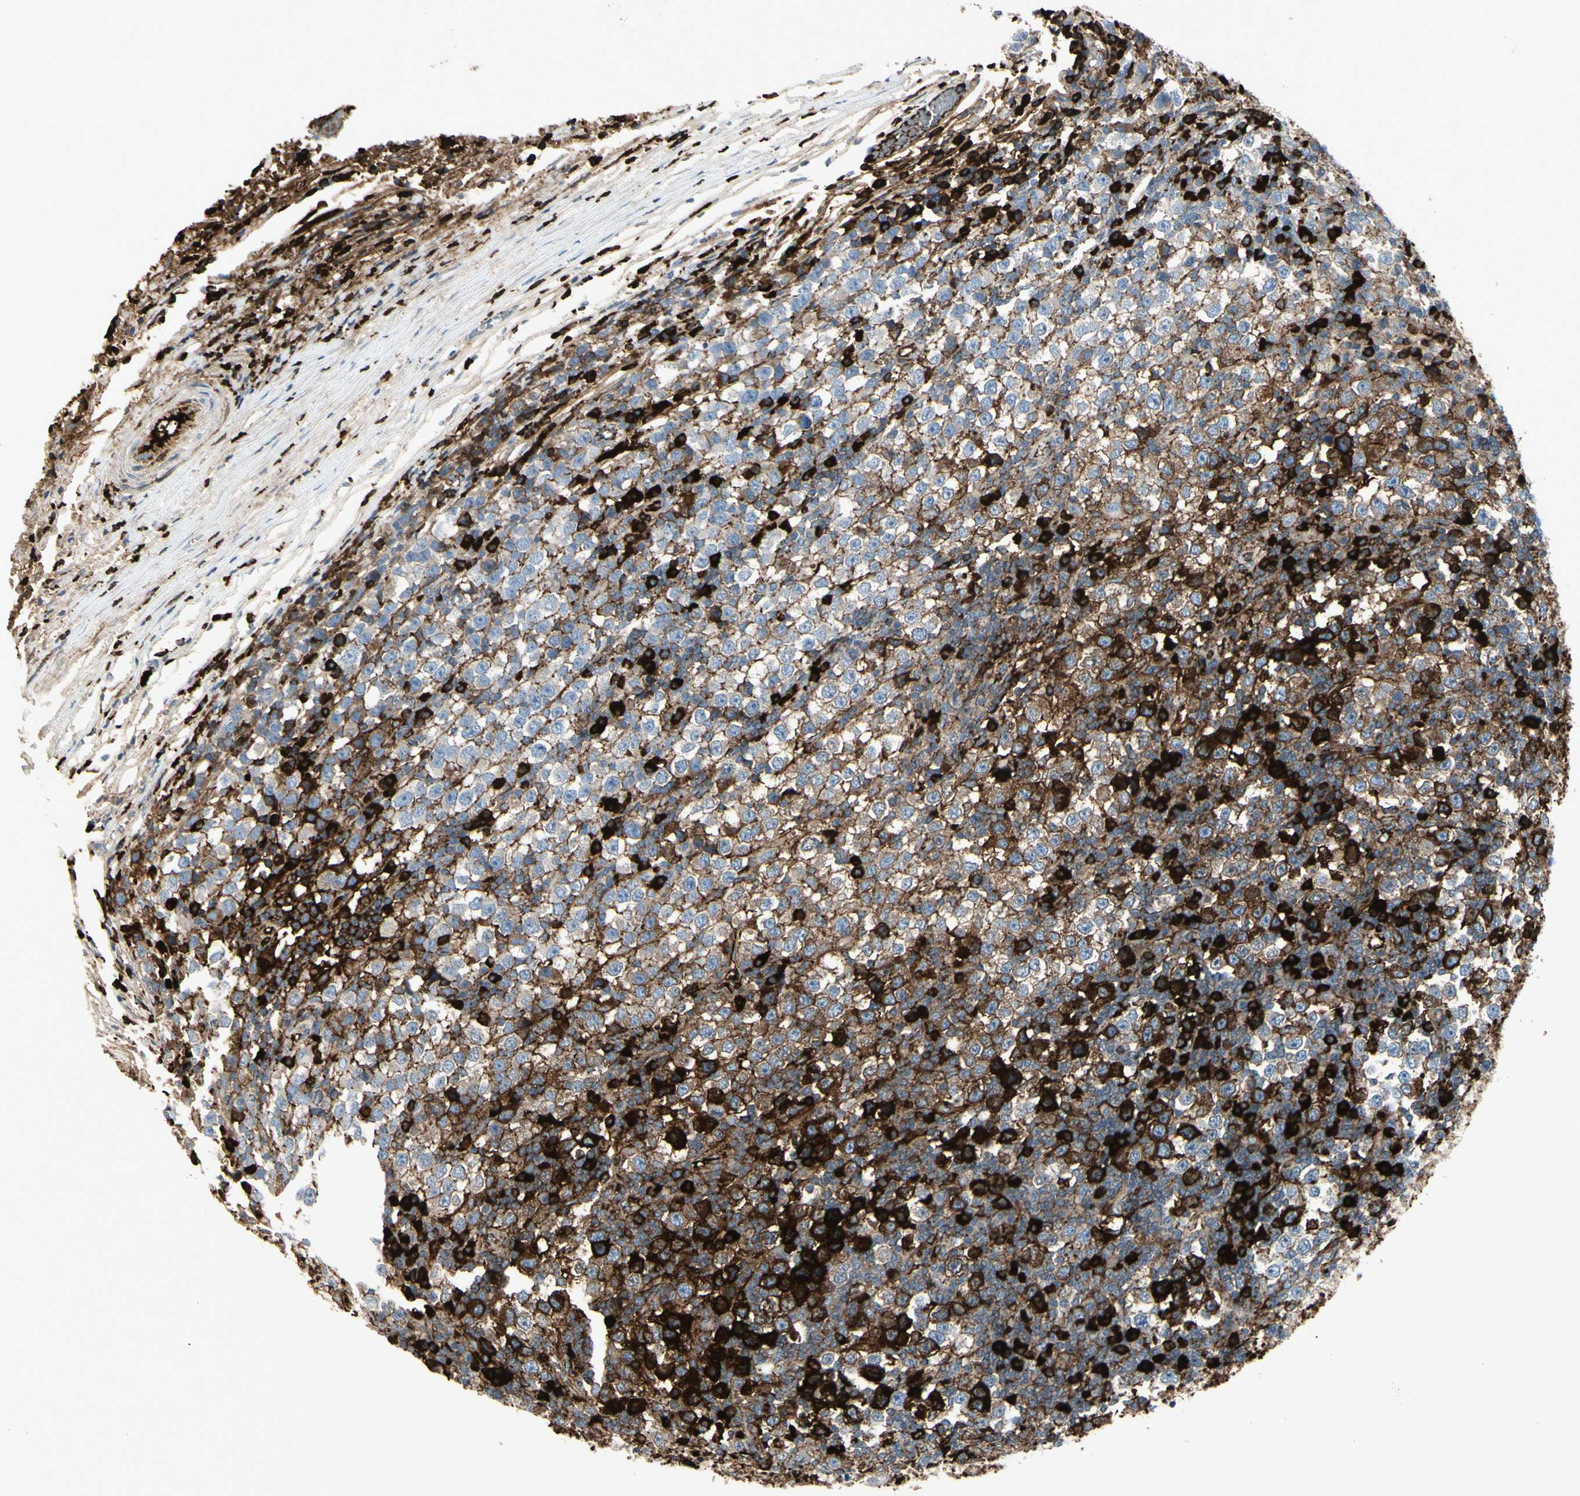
{"staining": {"intensity": "strong", "quantity": "25%-75%", "location": "cytoplasmic/membranous"}, "tissue": "testis cancer", "cell_type": "Tumor cells", "image_type": "cancer", "snomed": [{"axis": "morphology", "description": "Seminoma, NOS"}, {"axis": "topography", "description": "Testis"}], "caption": "DAB immunohistochemical staining of testis cancer displays strong cytoplasmic/membranous protein positivity in about 25%-75% of tumor cells. (DAB (3,3'-diaminobenzidine) IHC with brightfield microscopy, high magnification).", "gene": "IGHG1", "patient": {"sex": "male", "age": 65}}